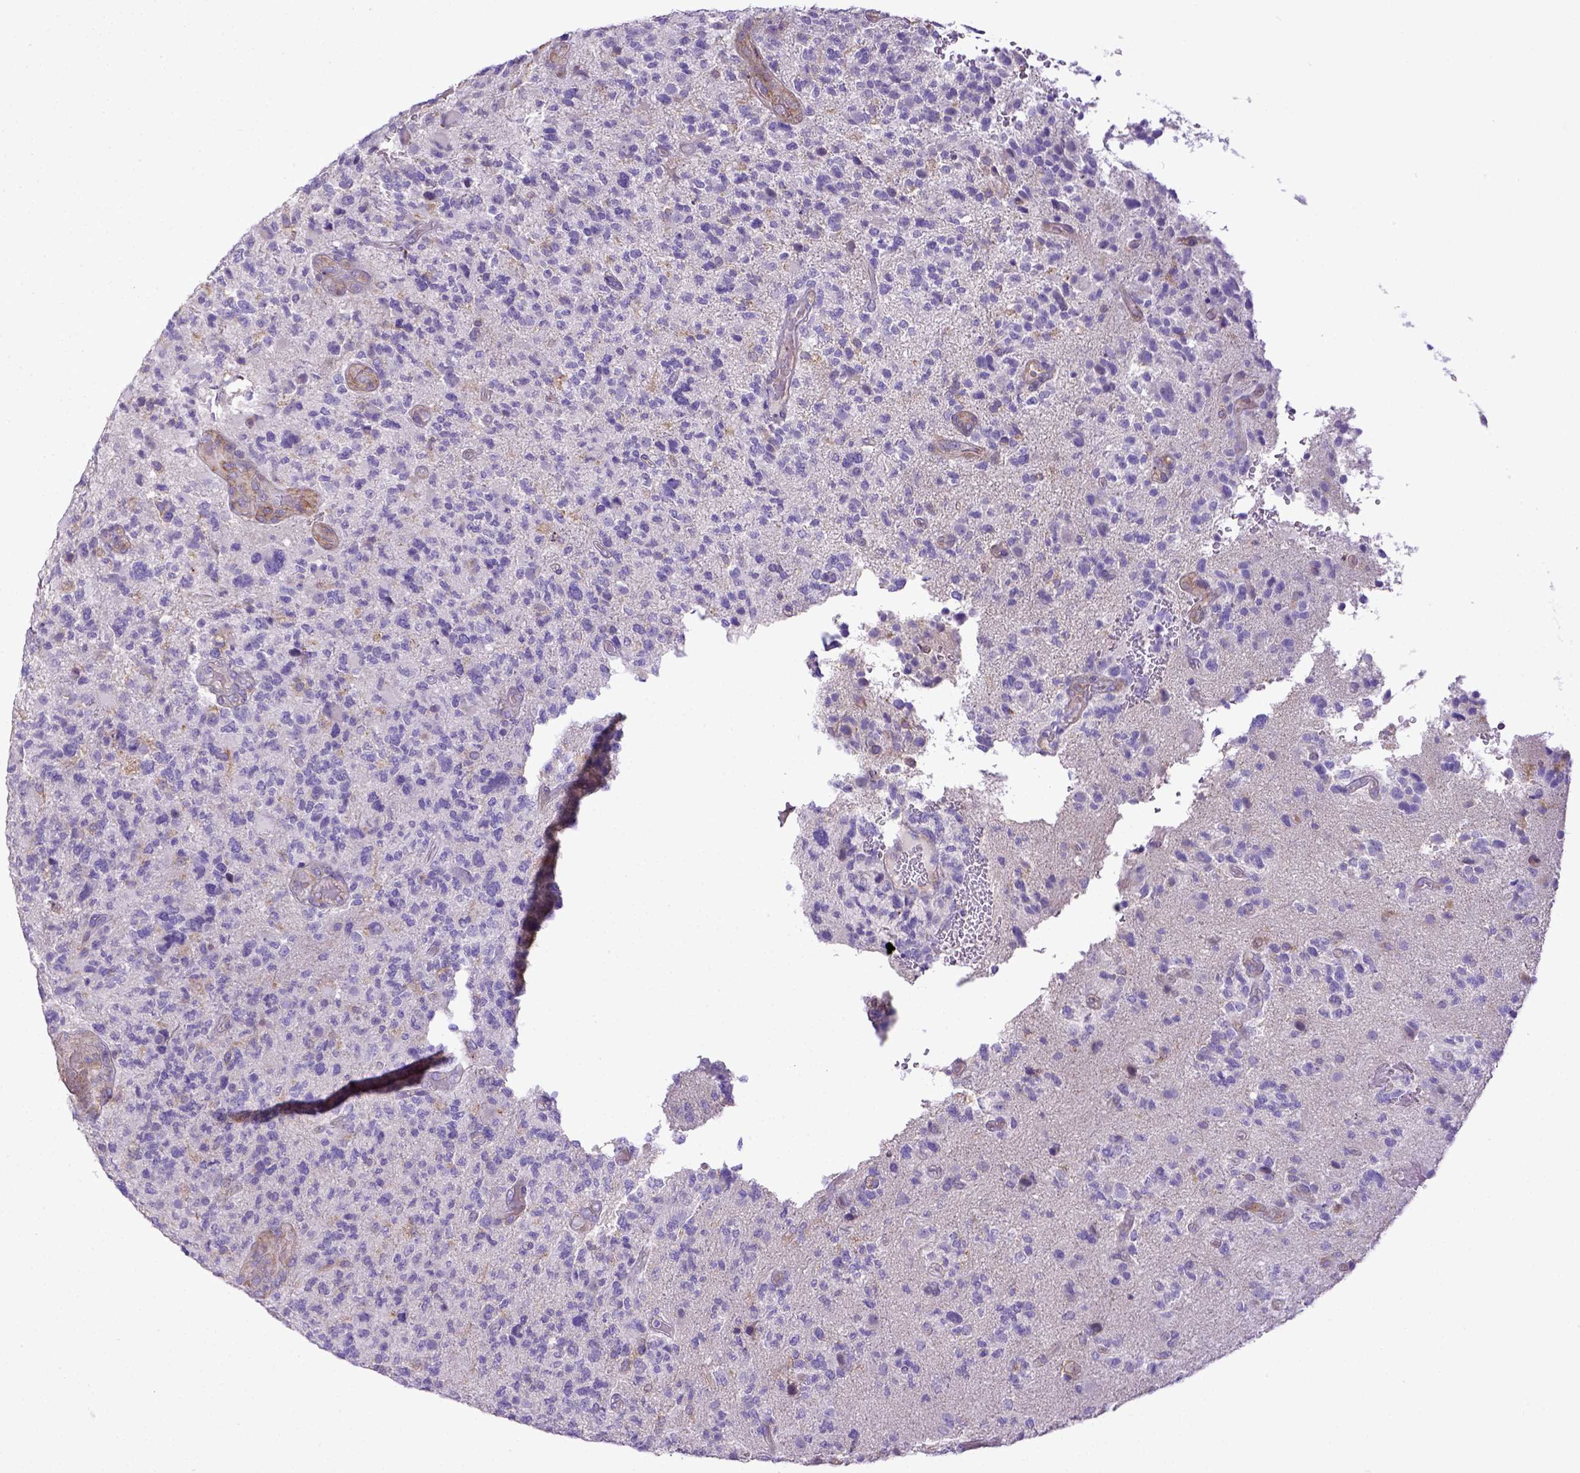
{"staining": {"intensity": "negative", "quantity": "none", "location": "none"}, "tissue": "glioma", "cell_type": "Tumor cells", "image_type": "cancer", "snomed": [{"axis": "morphology", "description": "Glioma, malignant, High grade"}, {"axis": "topography", "description": "Brain"}], "caption": "Malignant glioma (high-grade) stained for a protein using immunohistochemistry demonstrates no staining tumor cells.", "gene": "CD40", "patient": {"sex": "female", "age": 71}}